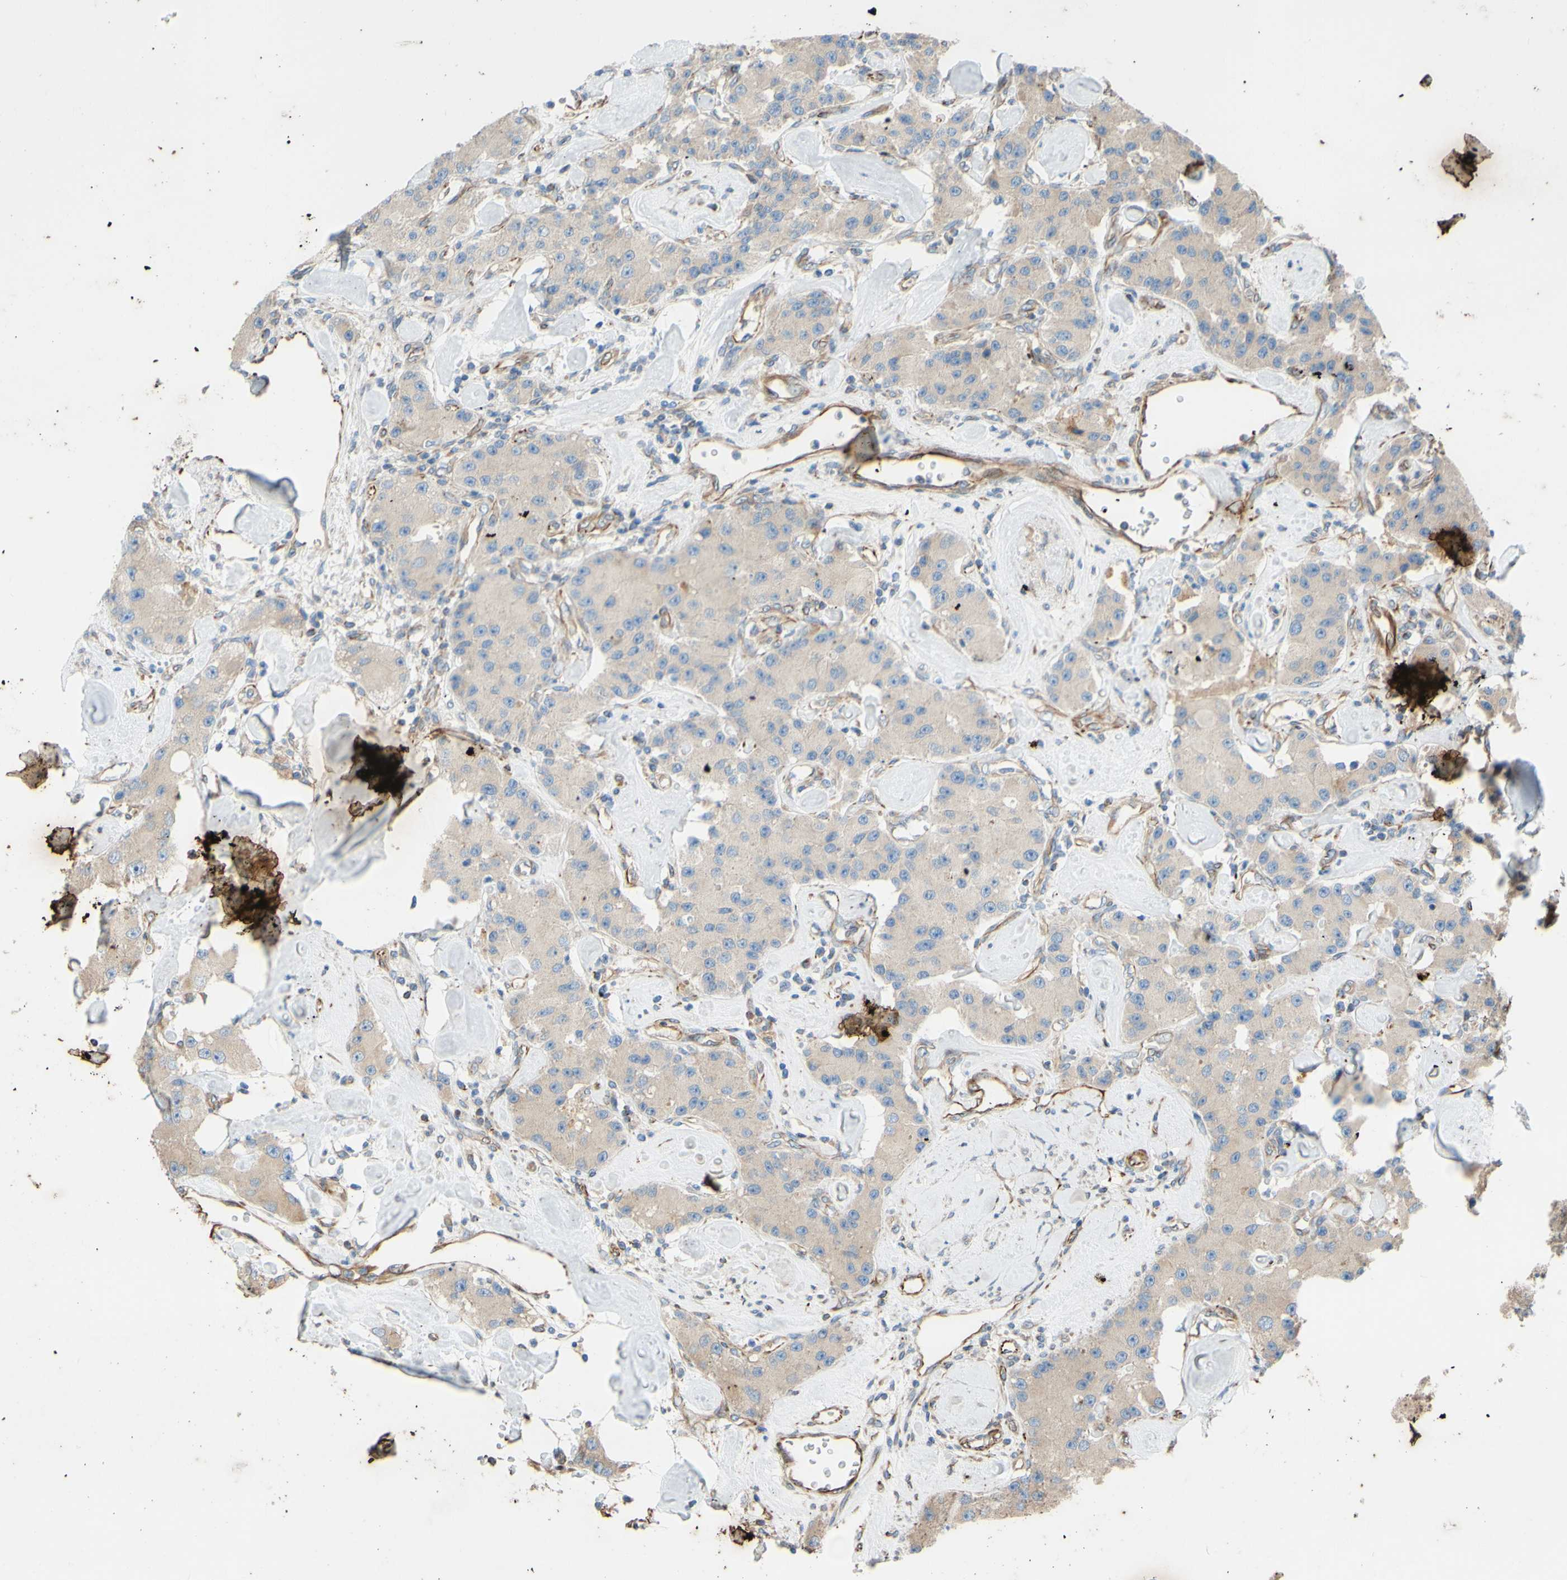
{"staining": {"intensity": "weak", "quantity": ">75%", "location": "cytoplasmic/membranous"}, "tissue": "carcinoid", "cell_type": "Tumor cells", "image_type": "cancer", "snomed": [{"axis": "morphology", "description": "Carcinoid, malignant, NOS"}, {"axis": "topography", "description": "Pancreas"}], "caption": "Immunohistochemistry (IHC) of human malignant carcinoid reveals low levels of weak cytoplasmic/membranous positivity in about >75% of tumor cells.", "gene": "C1orf43", "patient": {"sex": "male", "age": 41}}